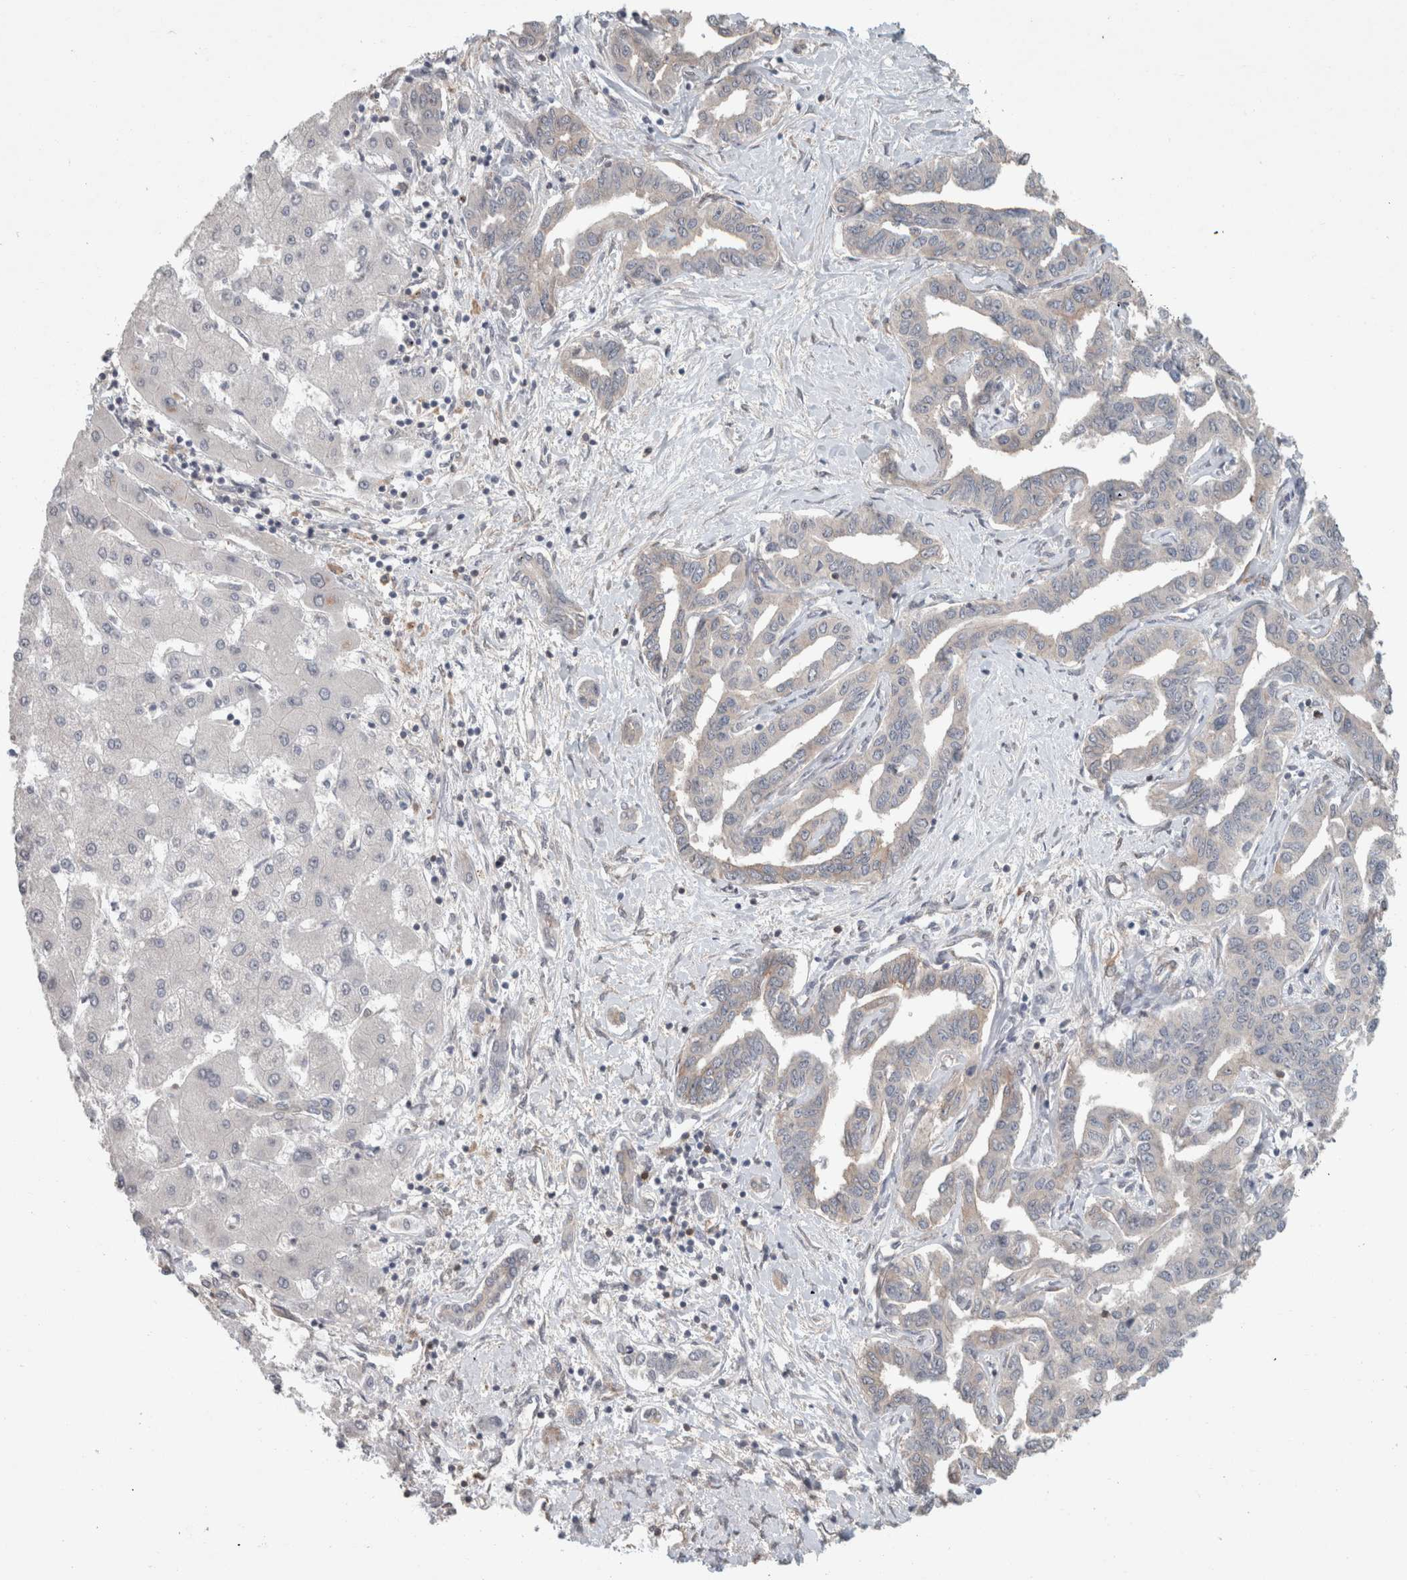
{"staining": {"intensity": "negative", "quantity": "none", "location": "none"}, "tissue": "liver cancer", "cell_type": "Tumor cells", "image_type": "cancer", "snomed": [{"axis": "morphology", "description": "Cholangiocarcinoma"}, {"axis": "topography", "description": "Liver"}], "caption": "DAB immunohistochemical staining of liver cancer (cholangiocarcinoma) demonstrates no significant expression in tumor cells.", "gene": "RASAL2", "patient": {"sex": "male", "age": 59}}